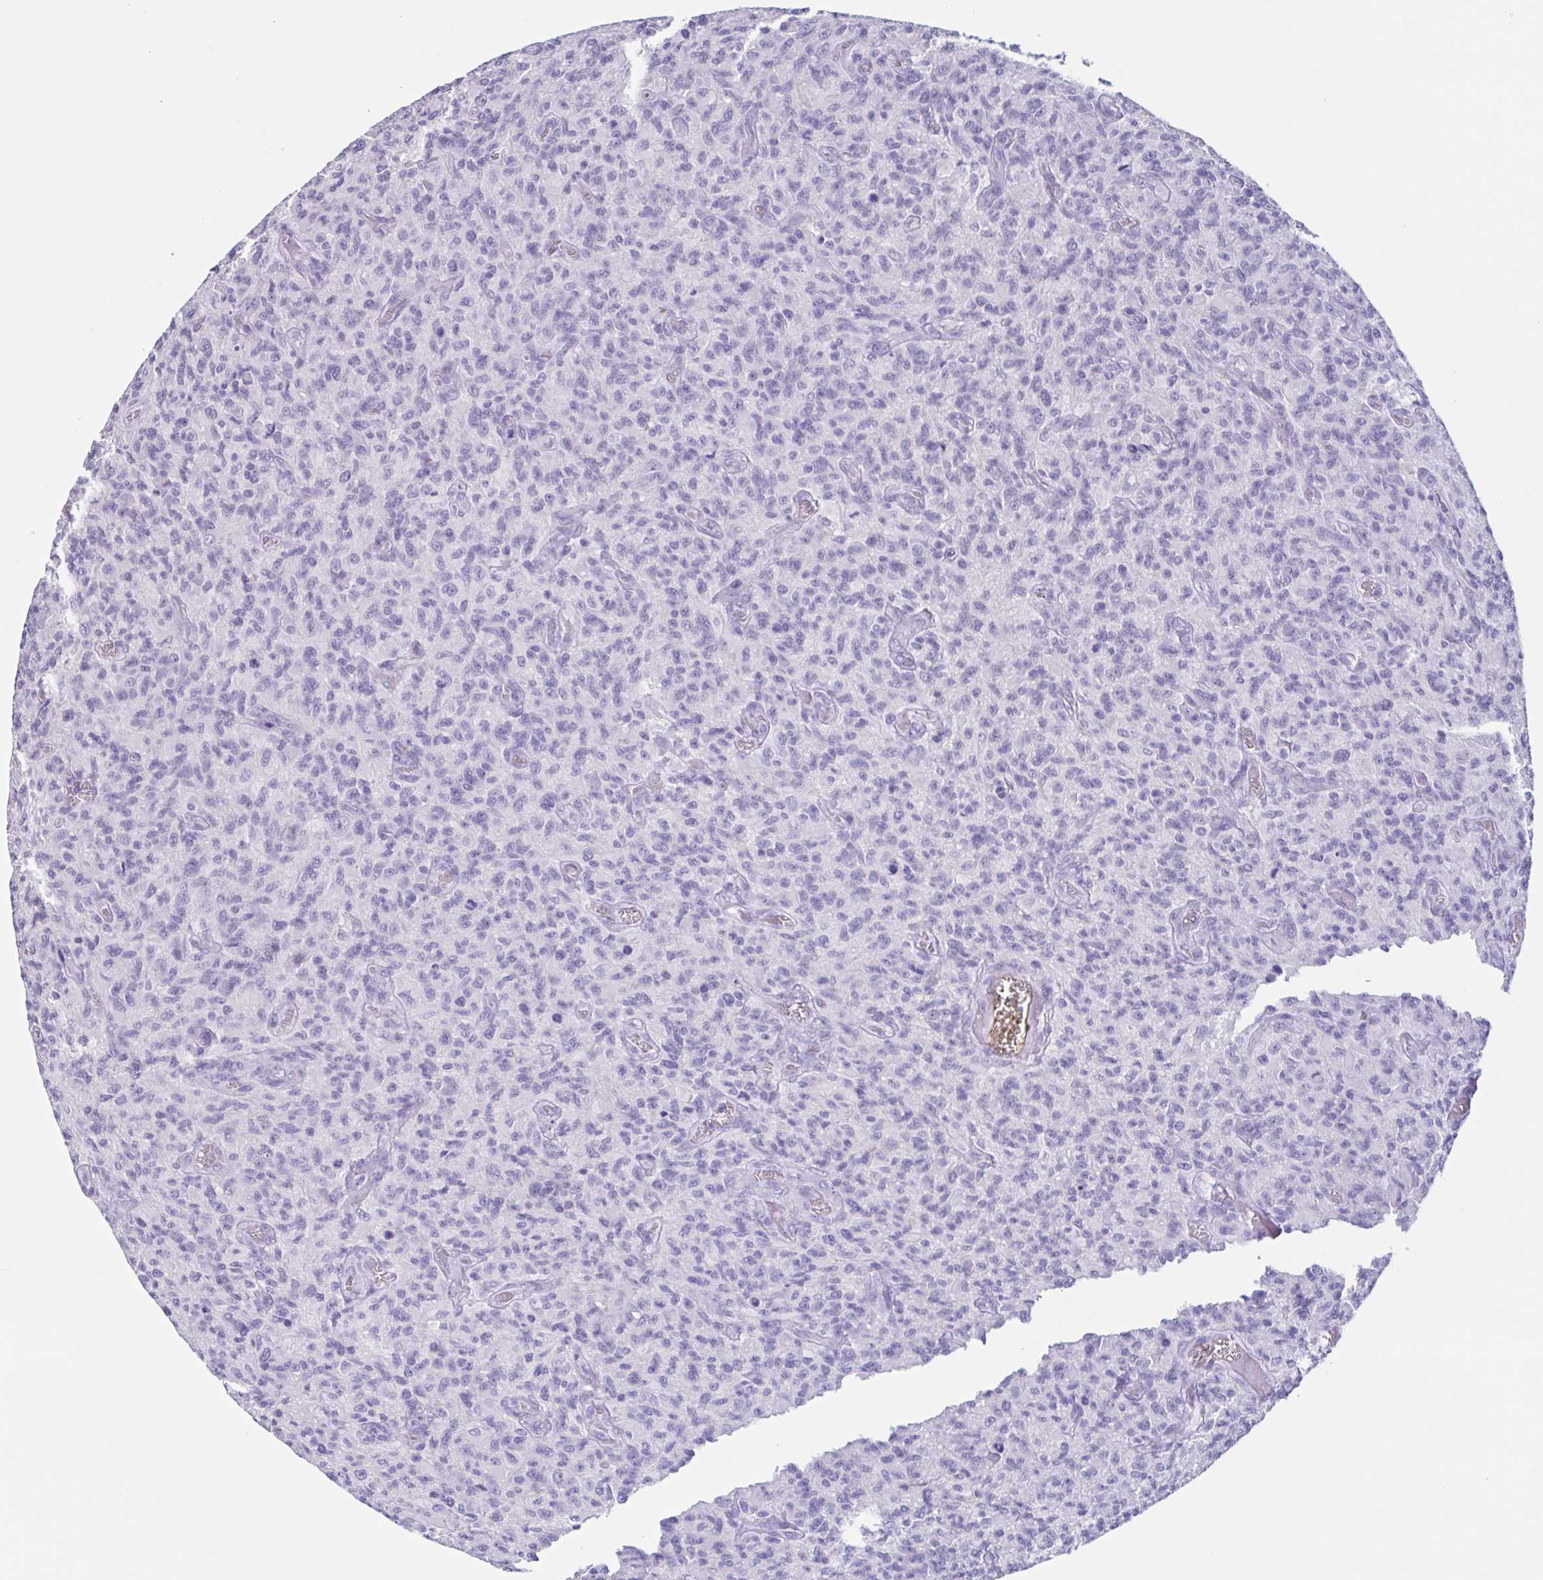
{"staining": {"intensity": "negative", "quantity": "none", "location": "none"}, "tissue": "glioma", "cell_type": "Tumor cells", "image_type": "cancer", "snomed": [{"axis": "morphology", "description": "Glioma, malignant, High grade"}, {"axis": "topography", "description": "Brain"}], "caption": "Immunohistochemistry of human glioma reveals no positivity in tumor cells. (Brightfield microscopy of DAB (3,3'-diaminobenzidine) immunohistochemistry at high magnification).", "gene": "USP35", "patient": {"sex": "male", "age": 61}}